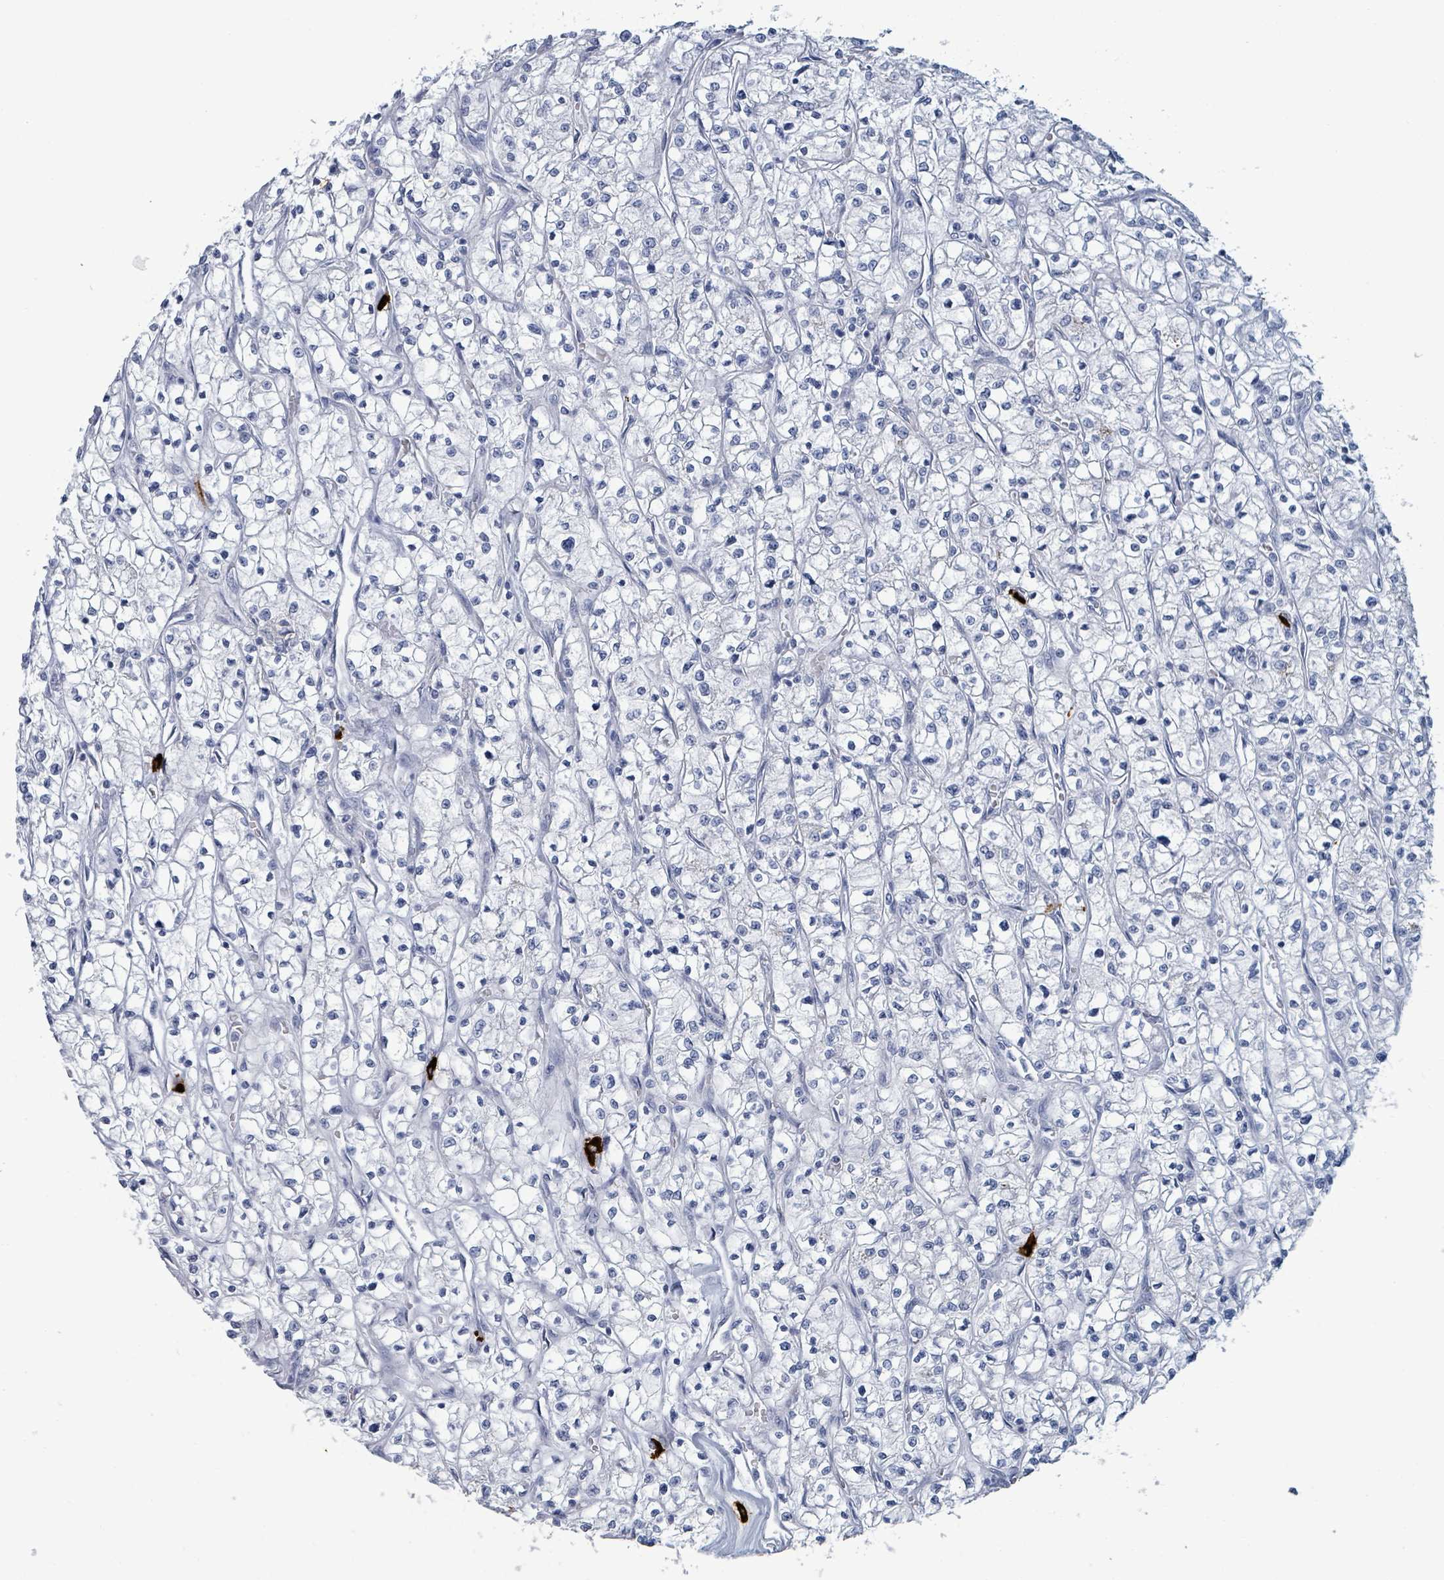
{"staining": {"intensity": "negative", "quantity": "none", "location": "none"}, "tissue": "renal cancer", "cell_type": "Tumor cells", "image_type": "cancer", "snomed": [{"axis": "morphology", "description": "Adenocarcinoma, NOS"}, {"axis": "topography", "description": "Kidney"}], "caption": "The immunohistochemistry photomicrograph has no significant staining in tumor cells of renal adenocarcinoma tissue.", "gene": "VPS13D", "patient": {"sex": "female", "age": 64}}